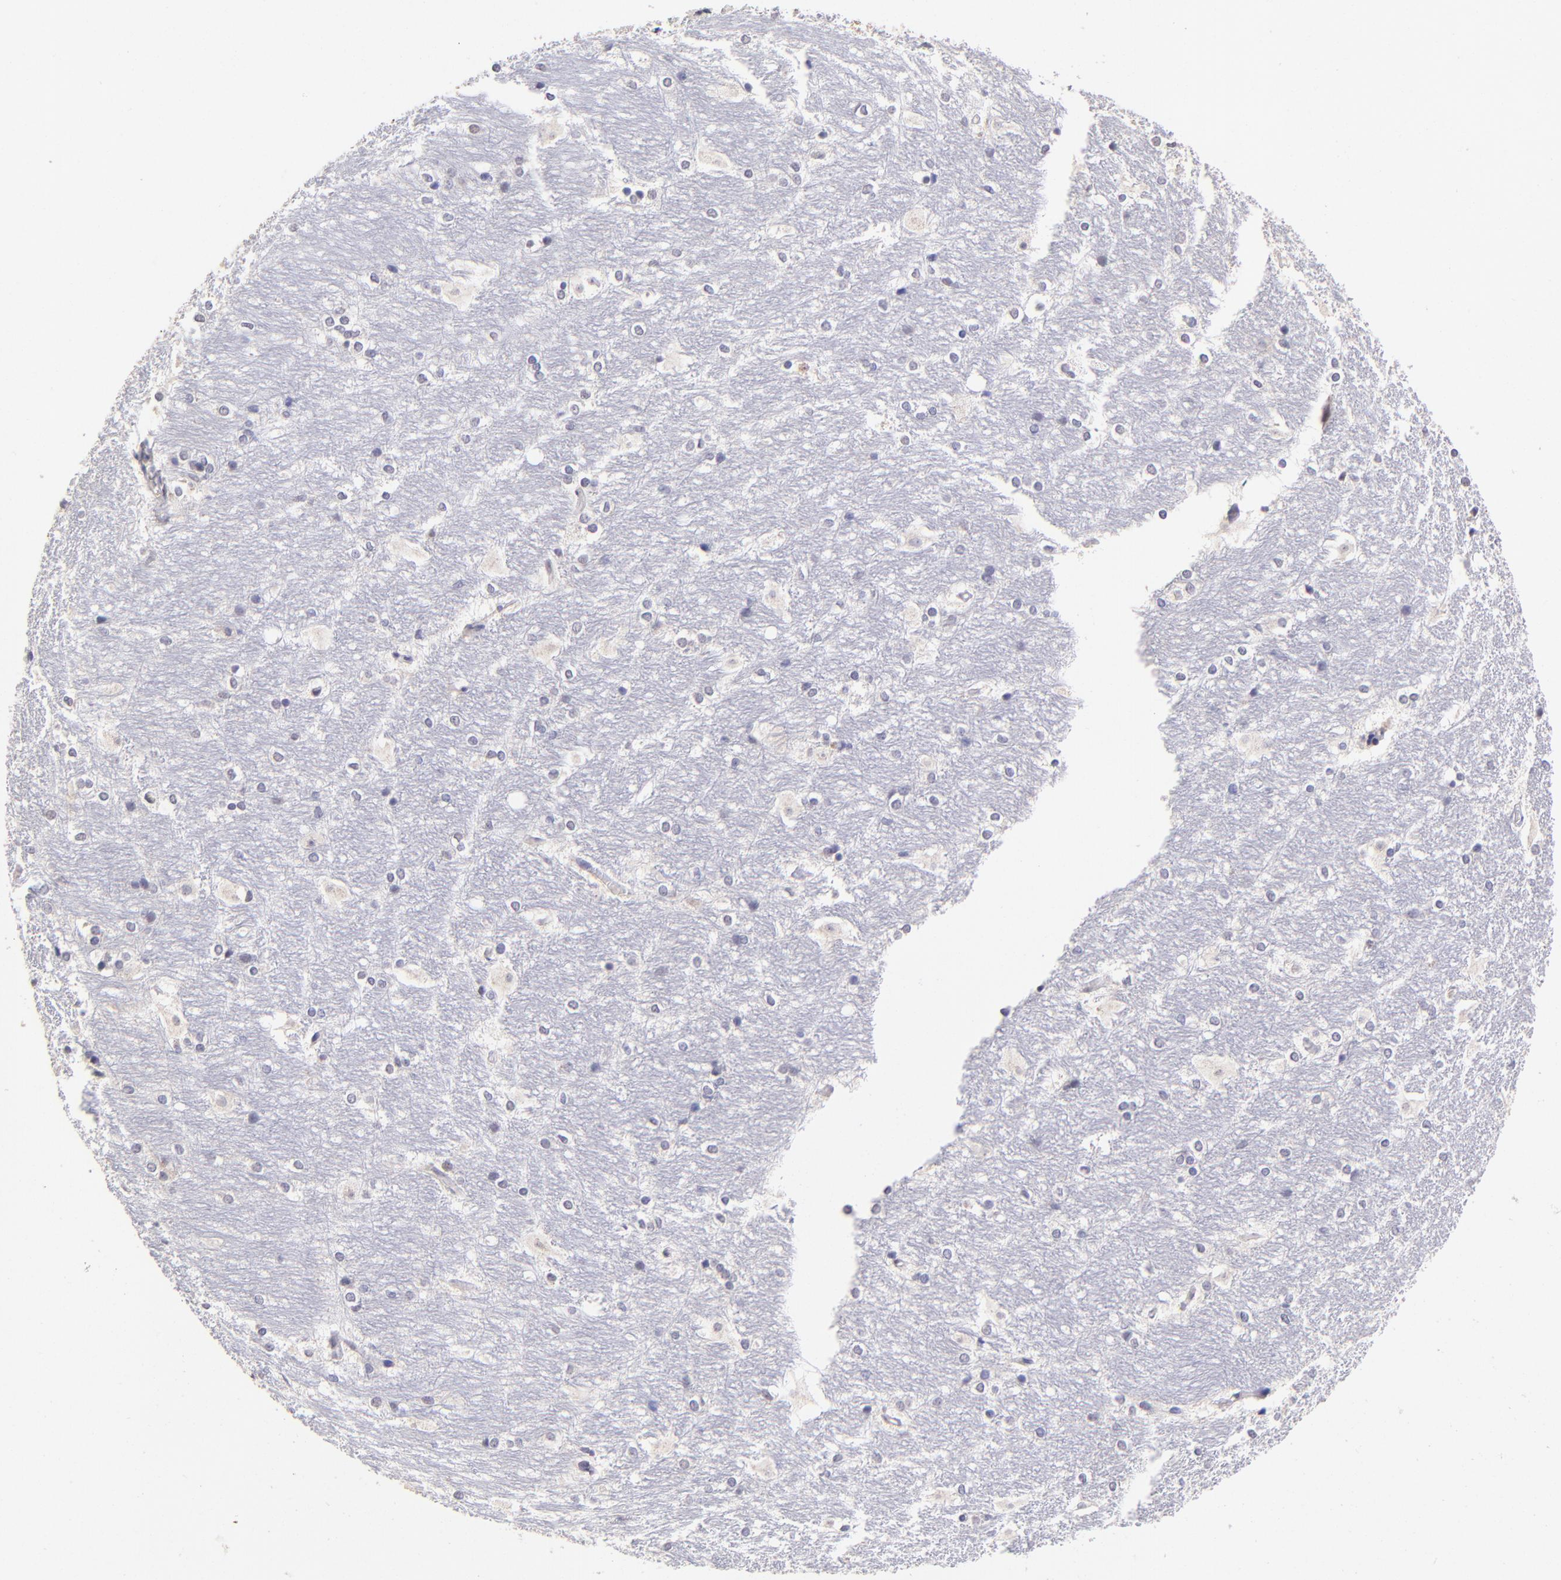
{"staining": {"intensity": "negative", "quantity": "none", "location": "none"}, "tissue": "hippocampus", "cell_type": "Glial cells", "image_type": "normal", "snomed": [{"axis": "morphology", "description": "Normal tissue, NOS"}, {"axis": "topography", "description": "Hippocampus"}], "caption": "A photomicrograph of hippocampus stained for a protein shows no brown staining in glial cells.", "gene": "DNMT1", "patient": {"sex": "female", "age": 19}}